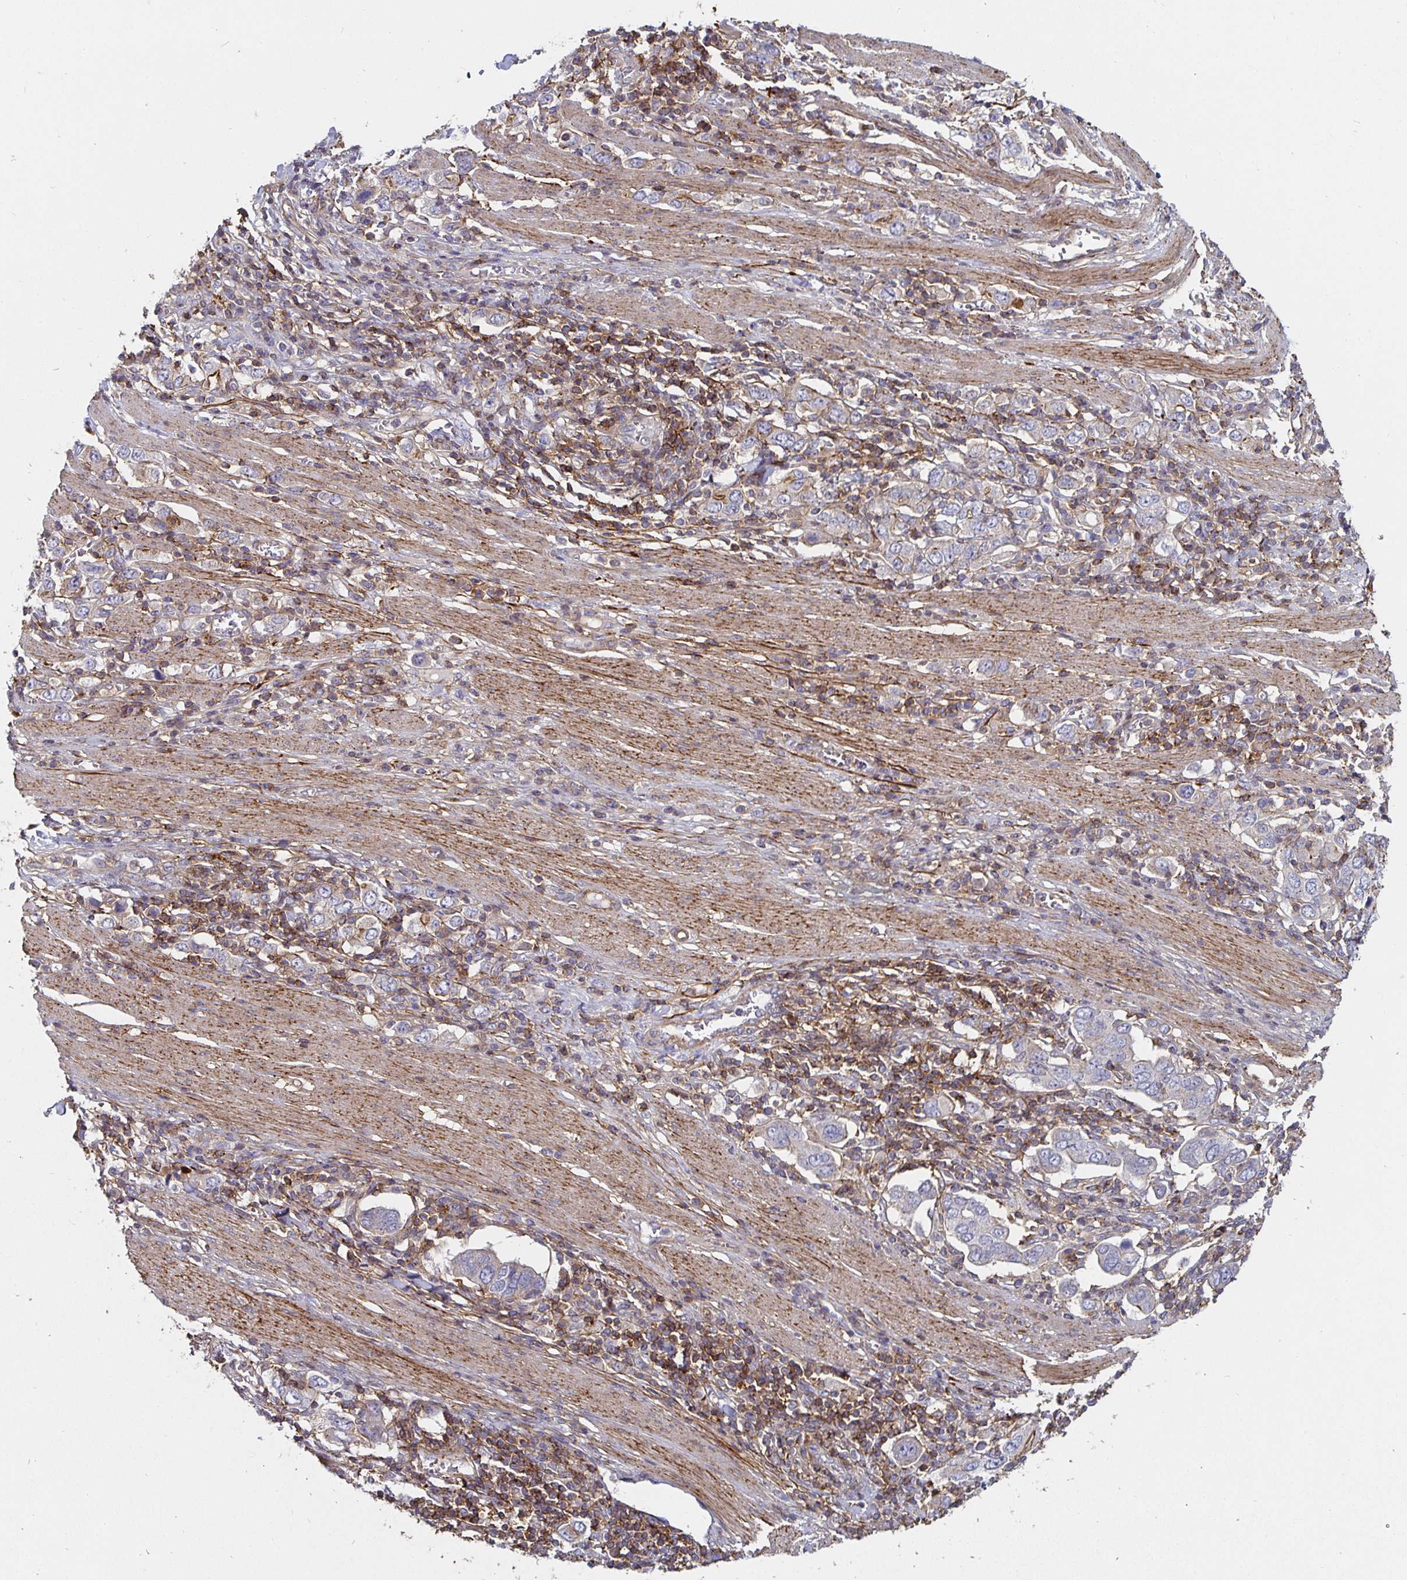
{"staining": {"intensity": "negative", "quantity": "none", "location": "none"}, "tissue": "stomach cancer", "cell_type": "Tumor cells", "image_type": "cancer", "snomed": [{"axis": "morphology", "description": "Adenocarcinoma, NOS"}, {"axis": "topography", "description": "Stomach, upper"}, {"axis": "topography", "description": "Stomach"}], "caption": "An image of stomach cancer stained for a protein exhibits no brown staining in tumor cells.", "gene": "GJA4", "patient": {"sex": "male", "age": 62}}